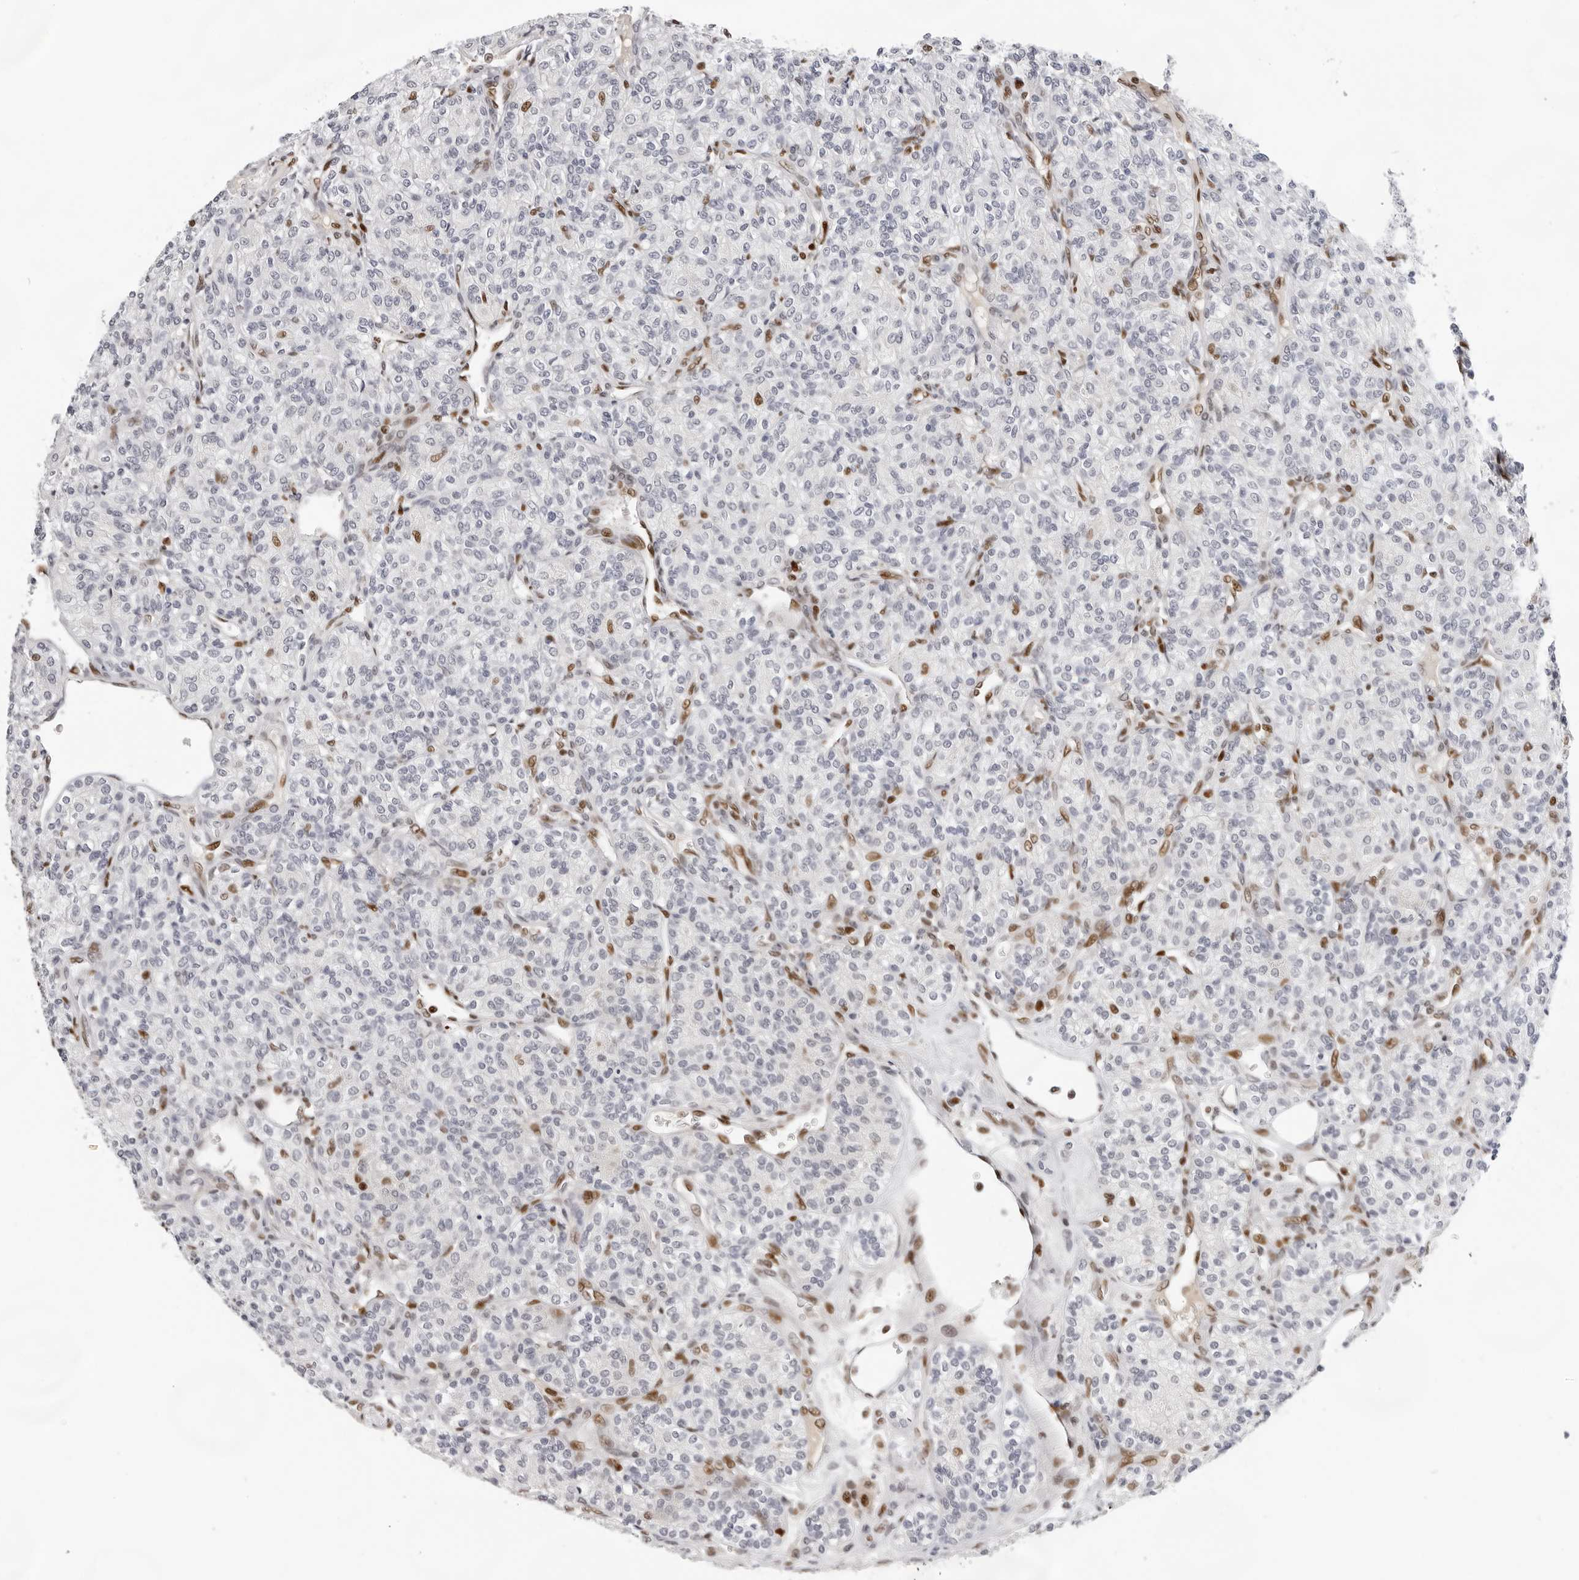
{"staining": {"intensity": "negative", "quantity": "none", "location": "none"}, "tissue": "renal cancer", "cell_type": "Tumor cells", "image_type": "cancer", "snomed": [{"axis": "morphology", "description": "Adenocarcinoma, NOS"}, {"axis": "topography", "description": "Kidney"}], "caption": "Immunohistochemical staining of renal cancer (adenocarcinoma) demonstrates no significant expression in tumor cells.", "gene": "OGG1", "patient": {"sex": "male", "age": 77}}